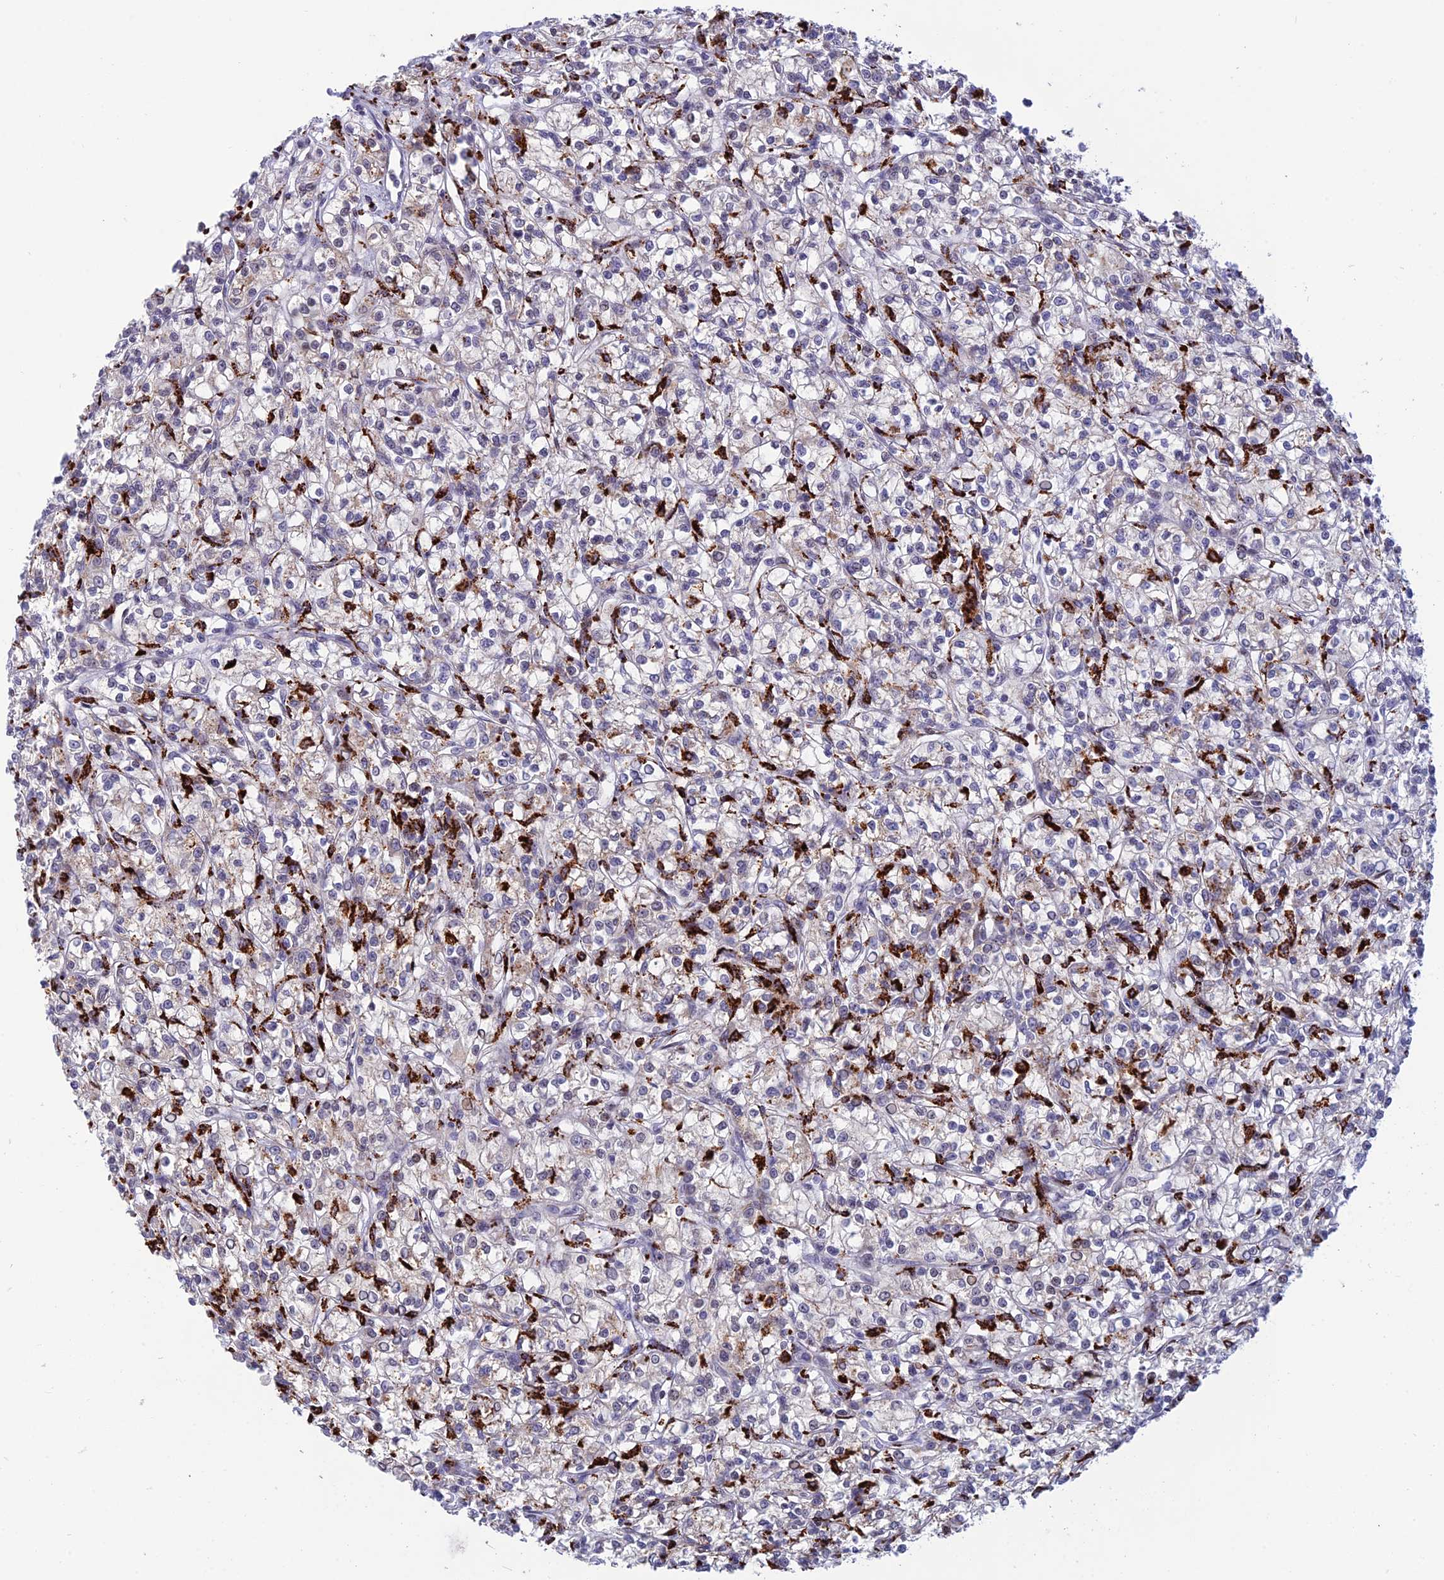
{"staining": {"intensity": "negative", "quantity": "none", "location": "none"}, "tissue": "renal cancer", "cell_type": "Tumor cells", "image_type": "cancer", "snomed": [{"axis": "morphology", "description": "Adenocarcinoma, NOS"}, {"axis": "topography", "description": "Kidney"}], "caption": "Immunohistochemical staining of human adenocarcinoma (renal) demonstrates no significant positivity in tumor cells.", "gene": "HIC1", "patient": {"sex": "female", "age": 59}}